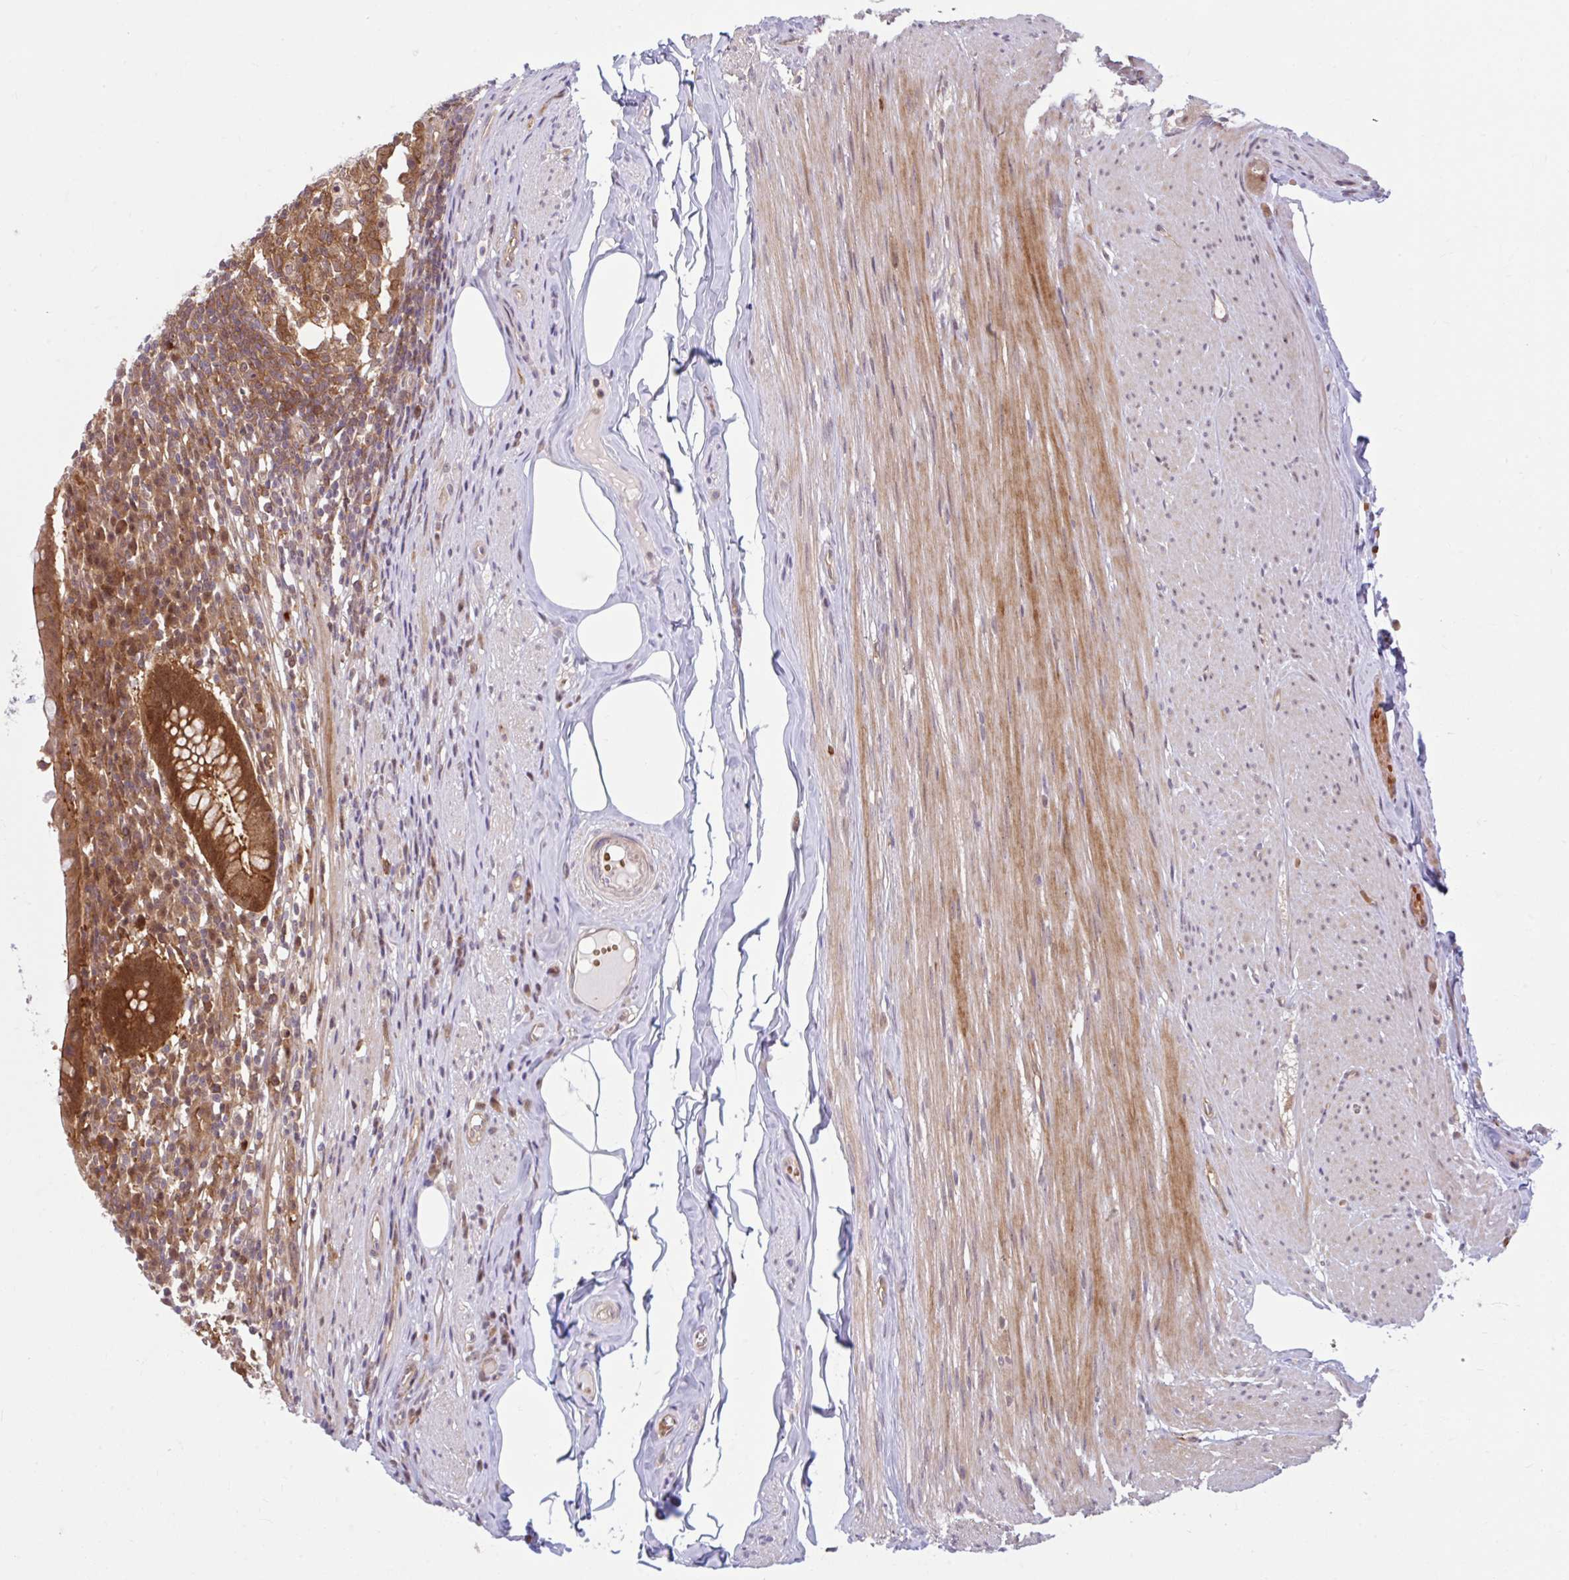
{"staining": {"intensity": "strong", "quantity": ">75%", "location": "cytoplasmic/membranous"}, "tissue": "appendix", "cell_type": "Glandular cells", "image_type": "normal", "snomed": [{"axis": "morphology", "description": "Normal tissue, NOS"}, {"axis": "topography", "description": "Appendix"}], "caption": "Protein staining of normal appendix displays strong cytoplasmic/membranous staining in about >75% of glandular cells. The staining was performed using DAB, with brown indicating positive protein expression. Nuclei are stained blue with hematoxylin.", "gene": "HMBS", "patient": {"sex": "female", "age": 56}}